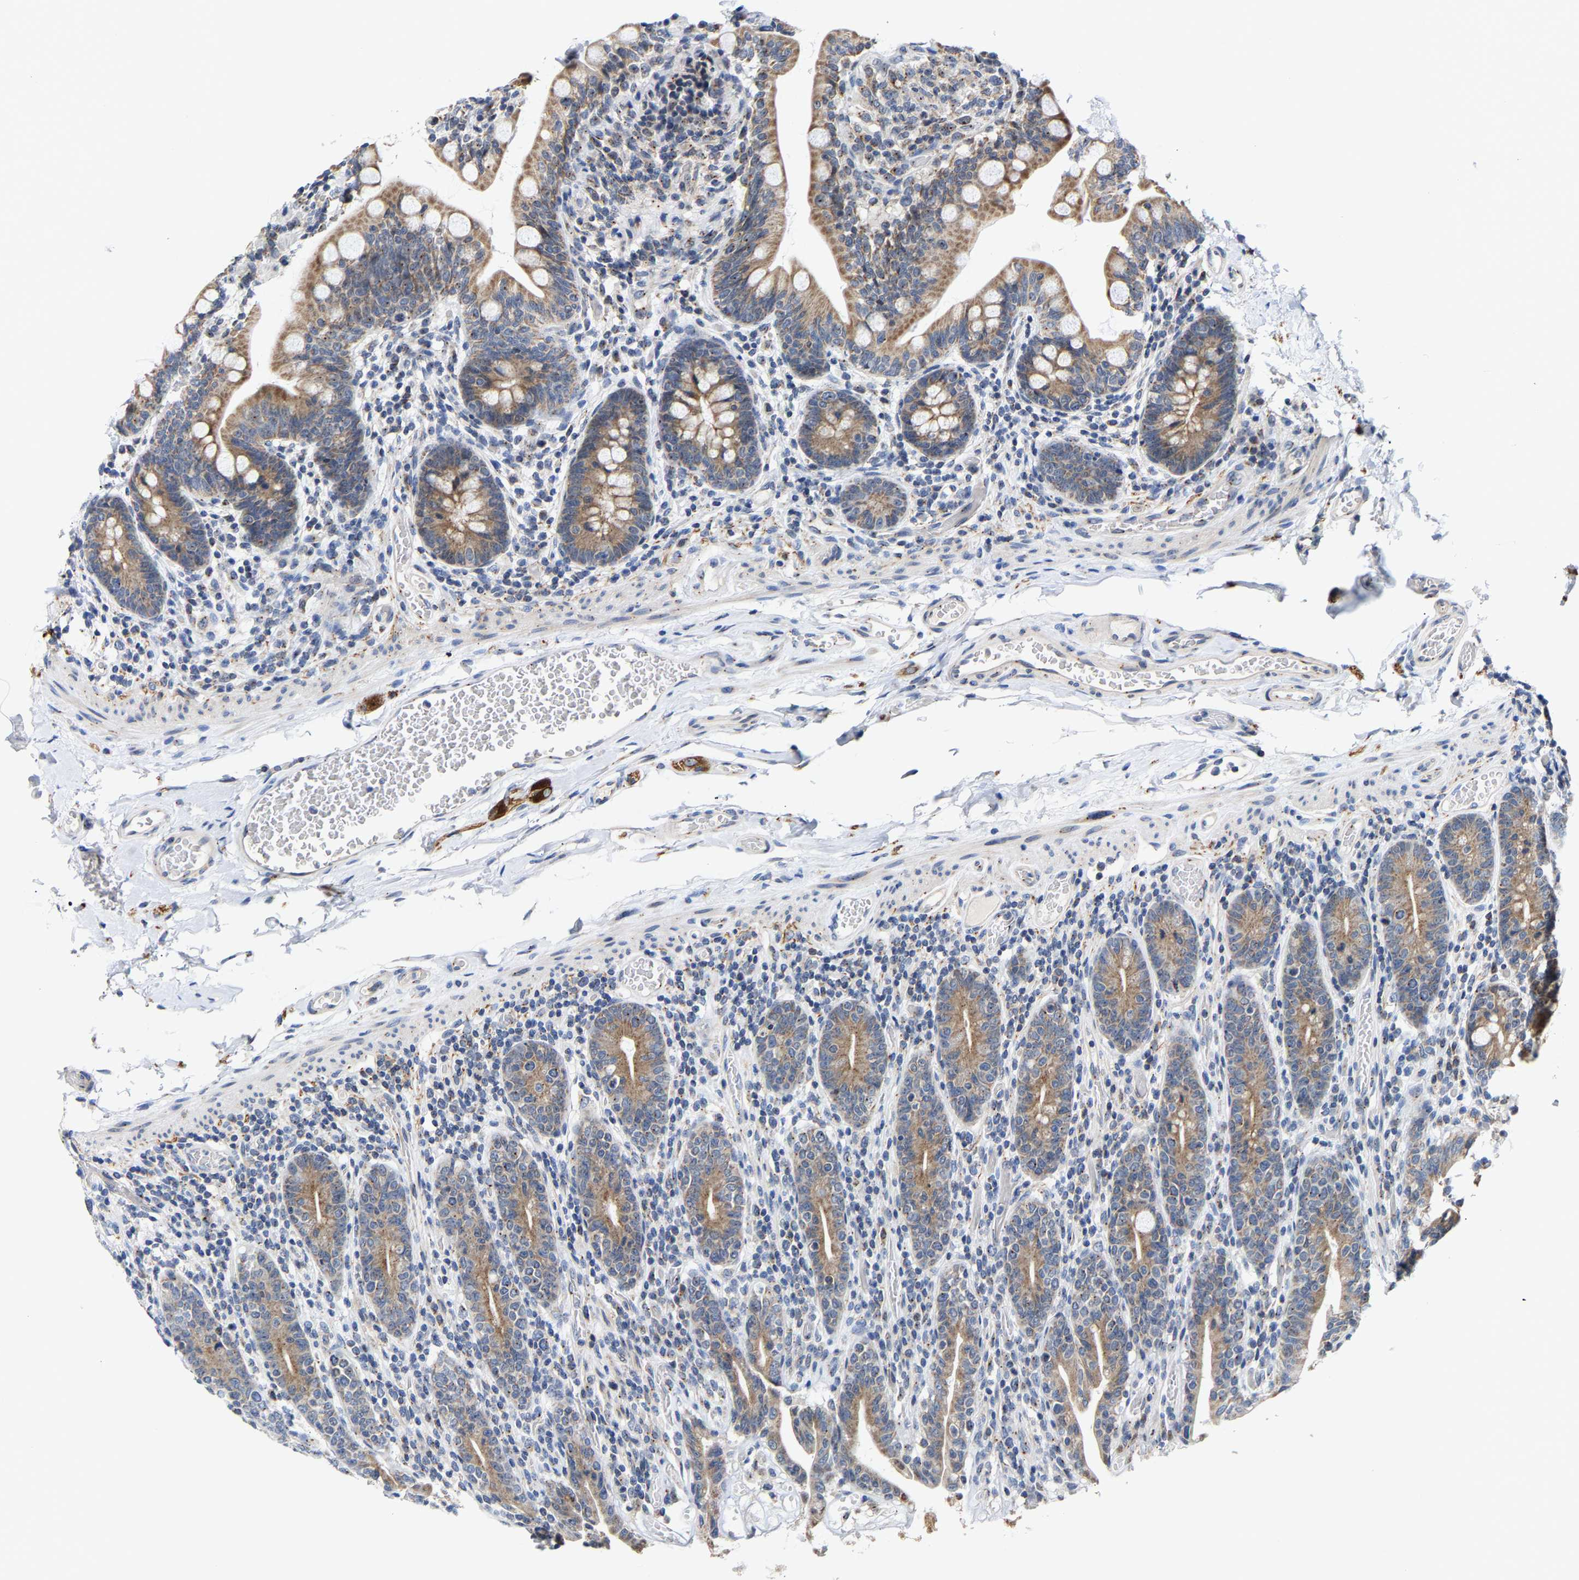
{"staining": {"intensity": "moderate", "quantity": ">75%", "location": "cytoplasmic/membranous"}, "tissue": "small intestine", "cell_type": "Glandular cells", "image_type": "normal", "snomed": [{"axis": "morphology", "description": "Normal tissue, NOS"}, {"axis": "topography", "description": "Small intestine"}], "caption": "This is a photomicrograph of immunohistochemistry (IHC) staining of unremarkable small intestine, which shows moderate staining in the cytoplasmic/membranous of glandular cells.", "gene": "PCNT", "patient": {"sex": "female", "age": 56}}